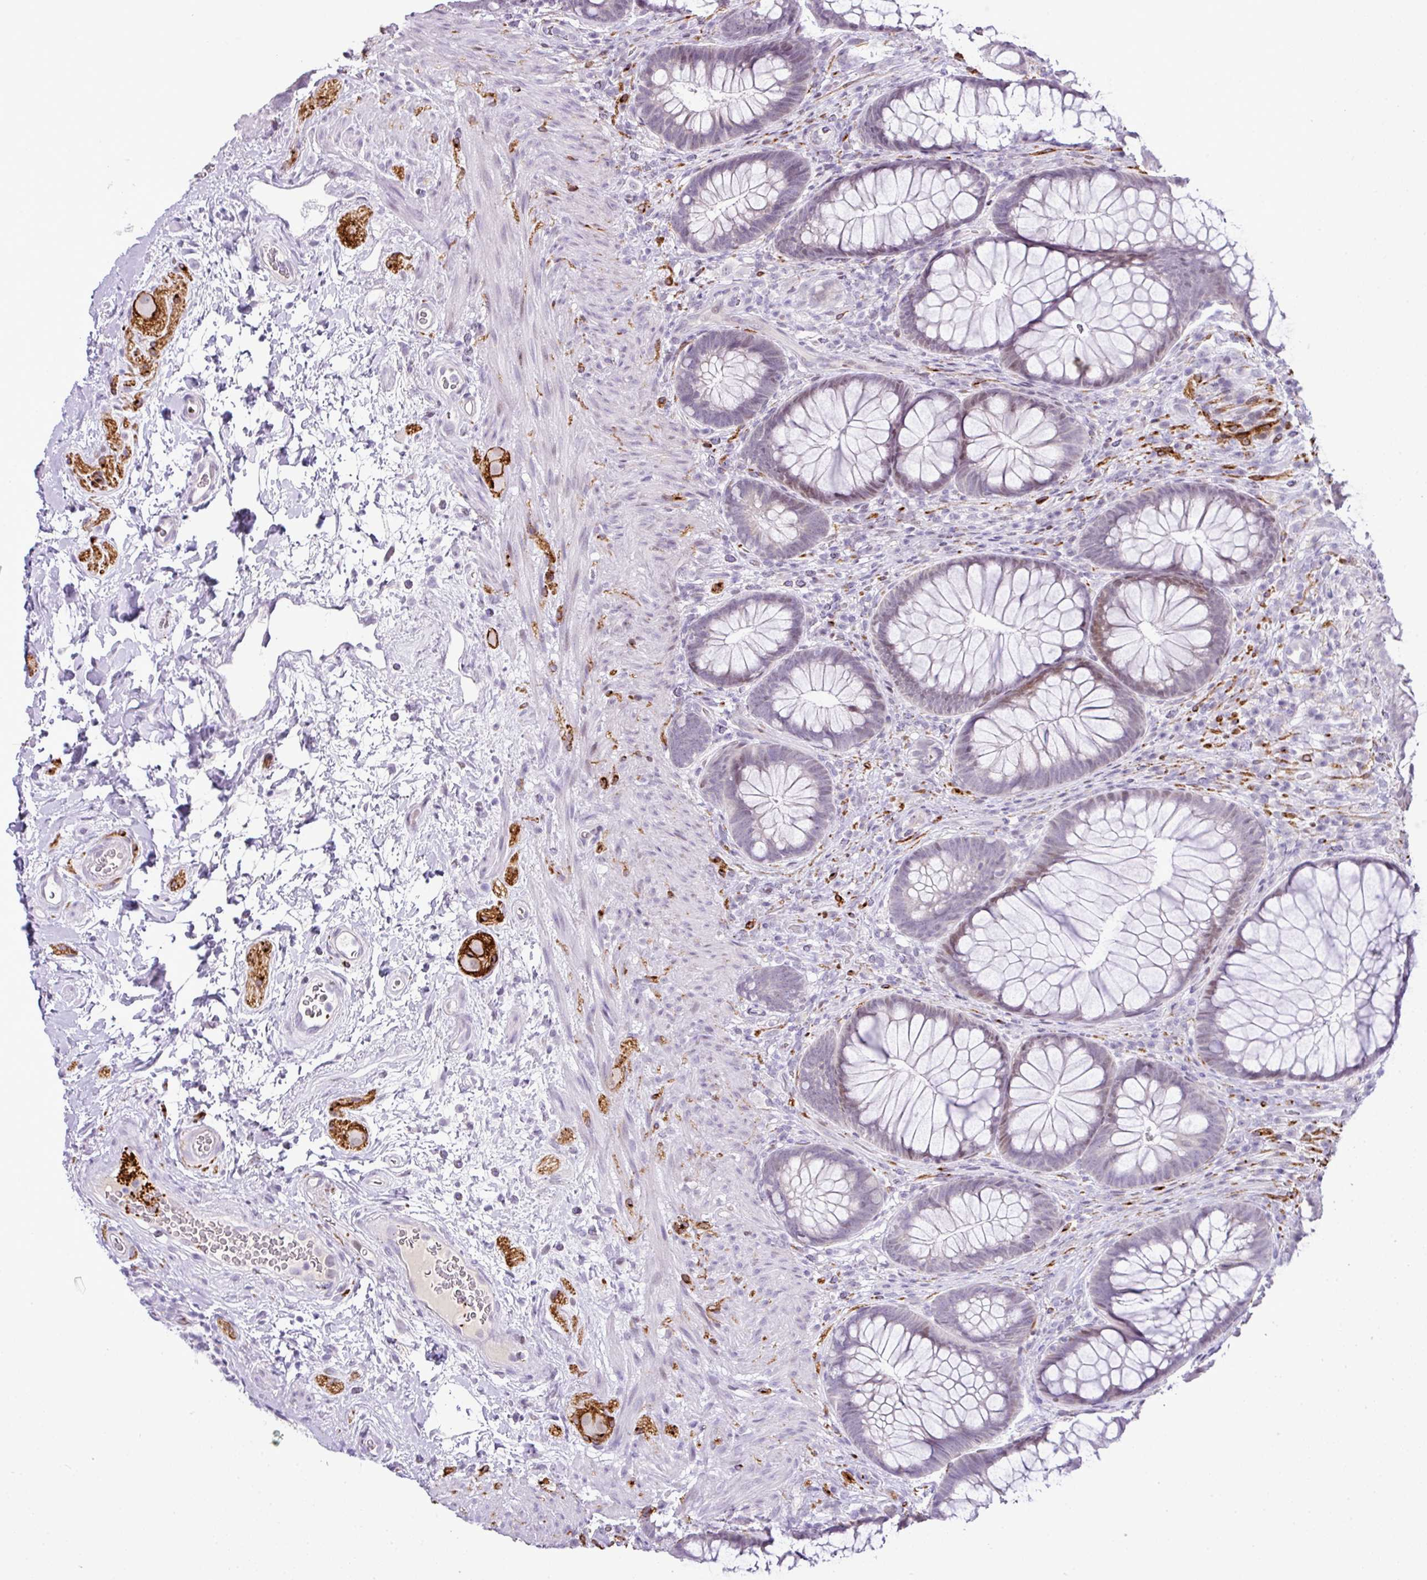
{"staining": {"intensity": "weak", "quantity": "<25%", "location": "nuclear"}, "tissue": "rectum", "cell_type": "Glandular cells", "image_type": "normal", "snomed": [{"axis": "morphology", "description": "Normal tissue, NOS"}, {"axis": "topography", "description": "Rectum"}], "caption": "This is an immunohistochemistry (IHC) histopathology image of normal human rectum. There is no positivity in glandular cells.", "gene": "CMTM5", "patient": {"sex": "male", "age": 53}}